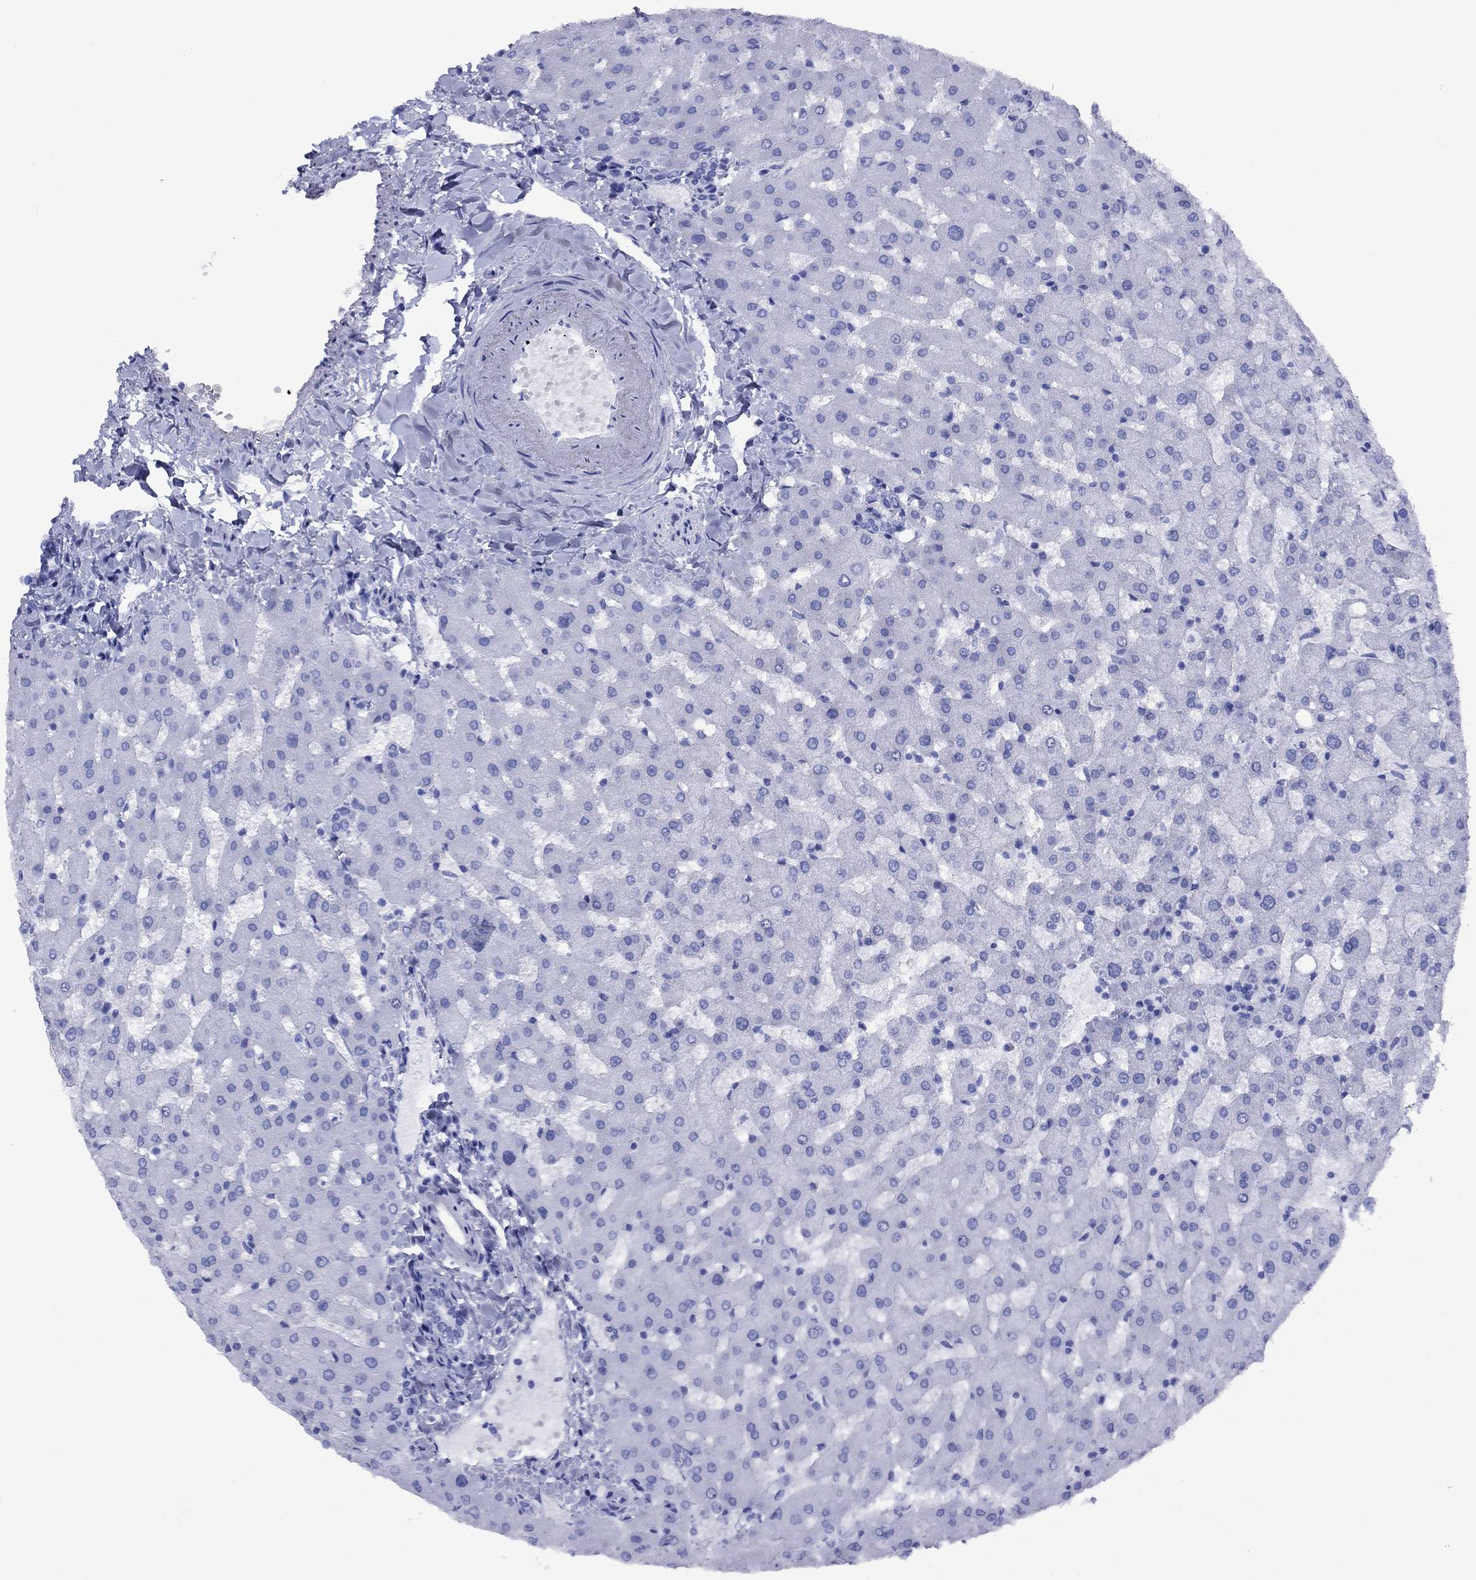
{"staining": {"intensity": "negative", "quantity": "none", "location": "none"}, "tissue": "liver", "cell_type": "Cholangiocytes", "image_type": "normal", "snomed": [{"axis": "morphology", "description": "Normal tissue, NOS"}, {"axis": "topography", "description": "Liver"}], "caption": "Immunohistochemistry (IHC) of normal liver reveals no staining in cholangiocytes. The staining was performed using DAB to visualize the protein expression in brown, while the nuclei were stained in blue with hematoxylin (Magnification: 20x).", "gene": "GIP", "patient": {"sex": "female", "age": 50}}